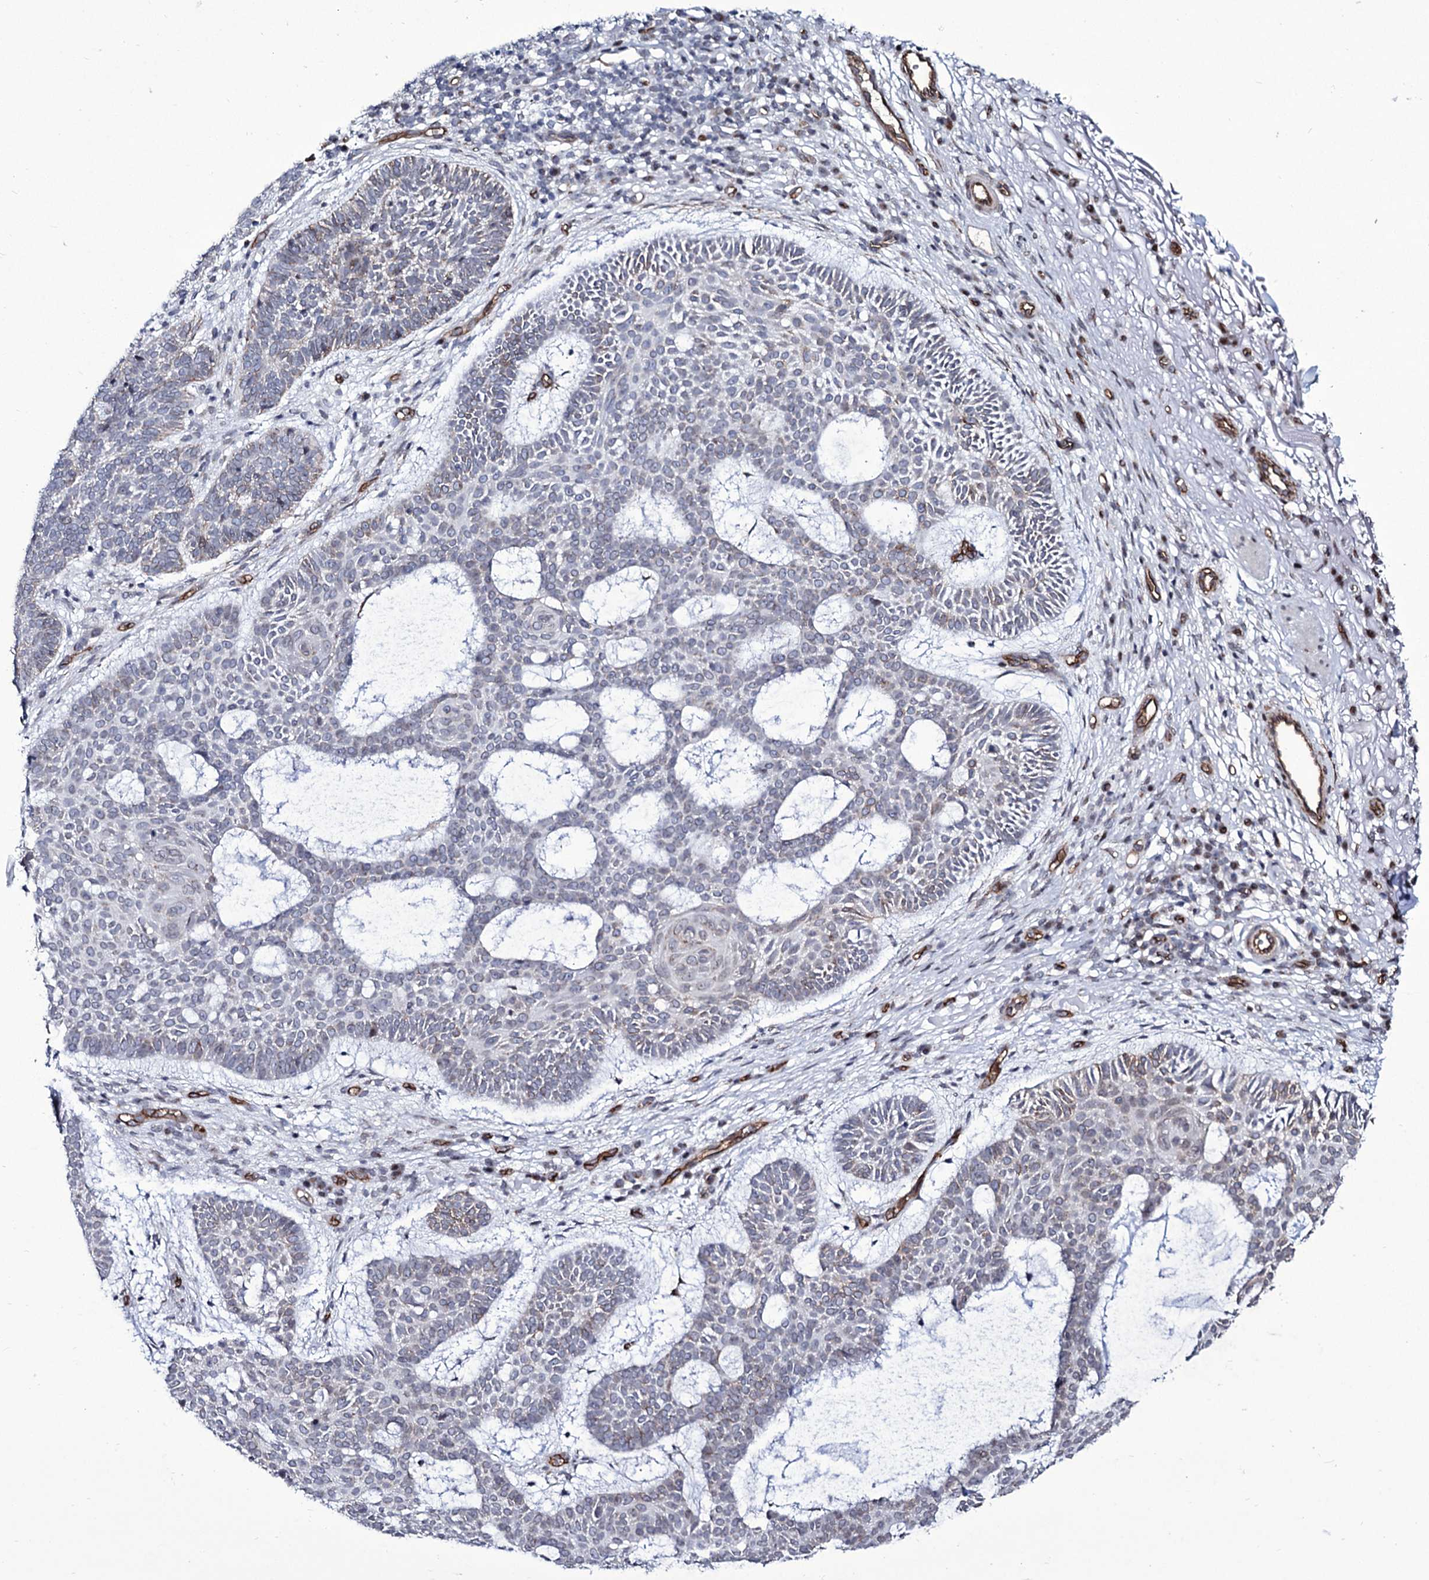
{"staining": {"intensity": "weak", "quantity": "<25%", "location": "cytoplasmic/membranous,nuclear"}, "tissue": "skin cancer", "cell_type": "Tumor cells", "image_type": "cancer", "snomed": [{"axis": "morphology", "description": "Basal cell carcinoma"}, {"axis": "topography", "description": "Skin"}], "caption": "Immunohistochemistry histopathology image of human skin basal cell carcinoma stained for a protein (brown), which shows no positivity in tumor cells. (DAB (3,3'-diaminobenzidine) immunohistochemistry (IHC) with hematoxylin counter stain).", "gene": "ZC3H12C", "patient": {"sex": "male", "age": 85}}